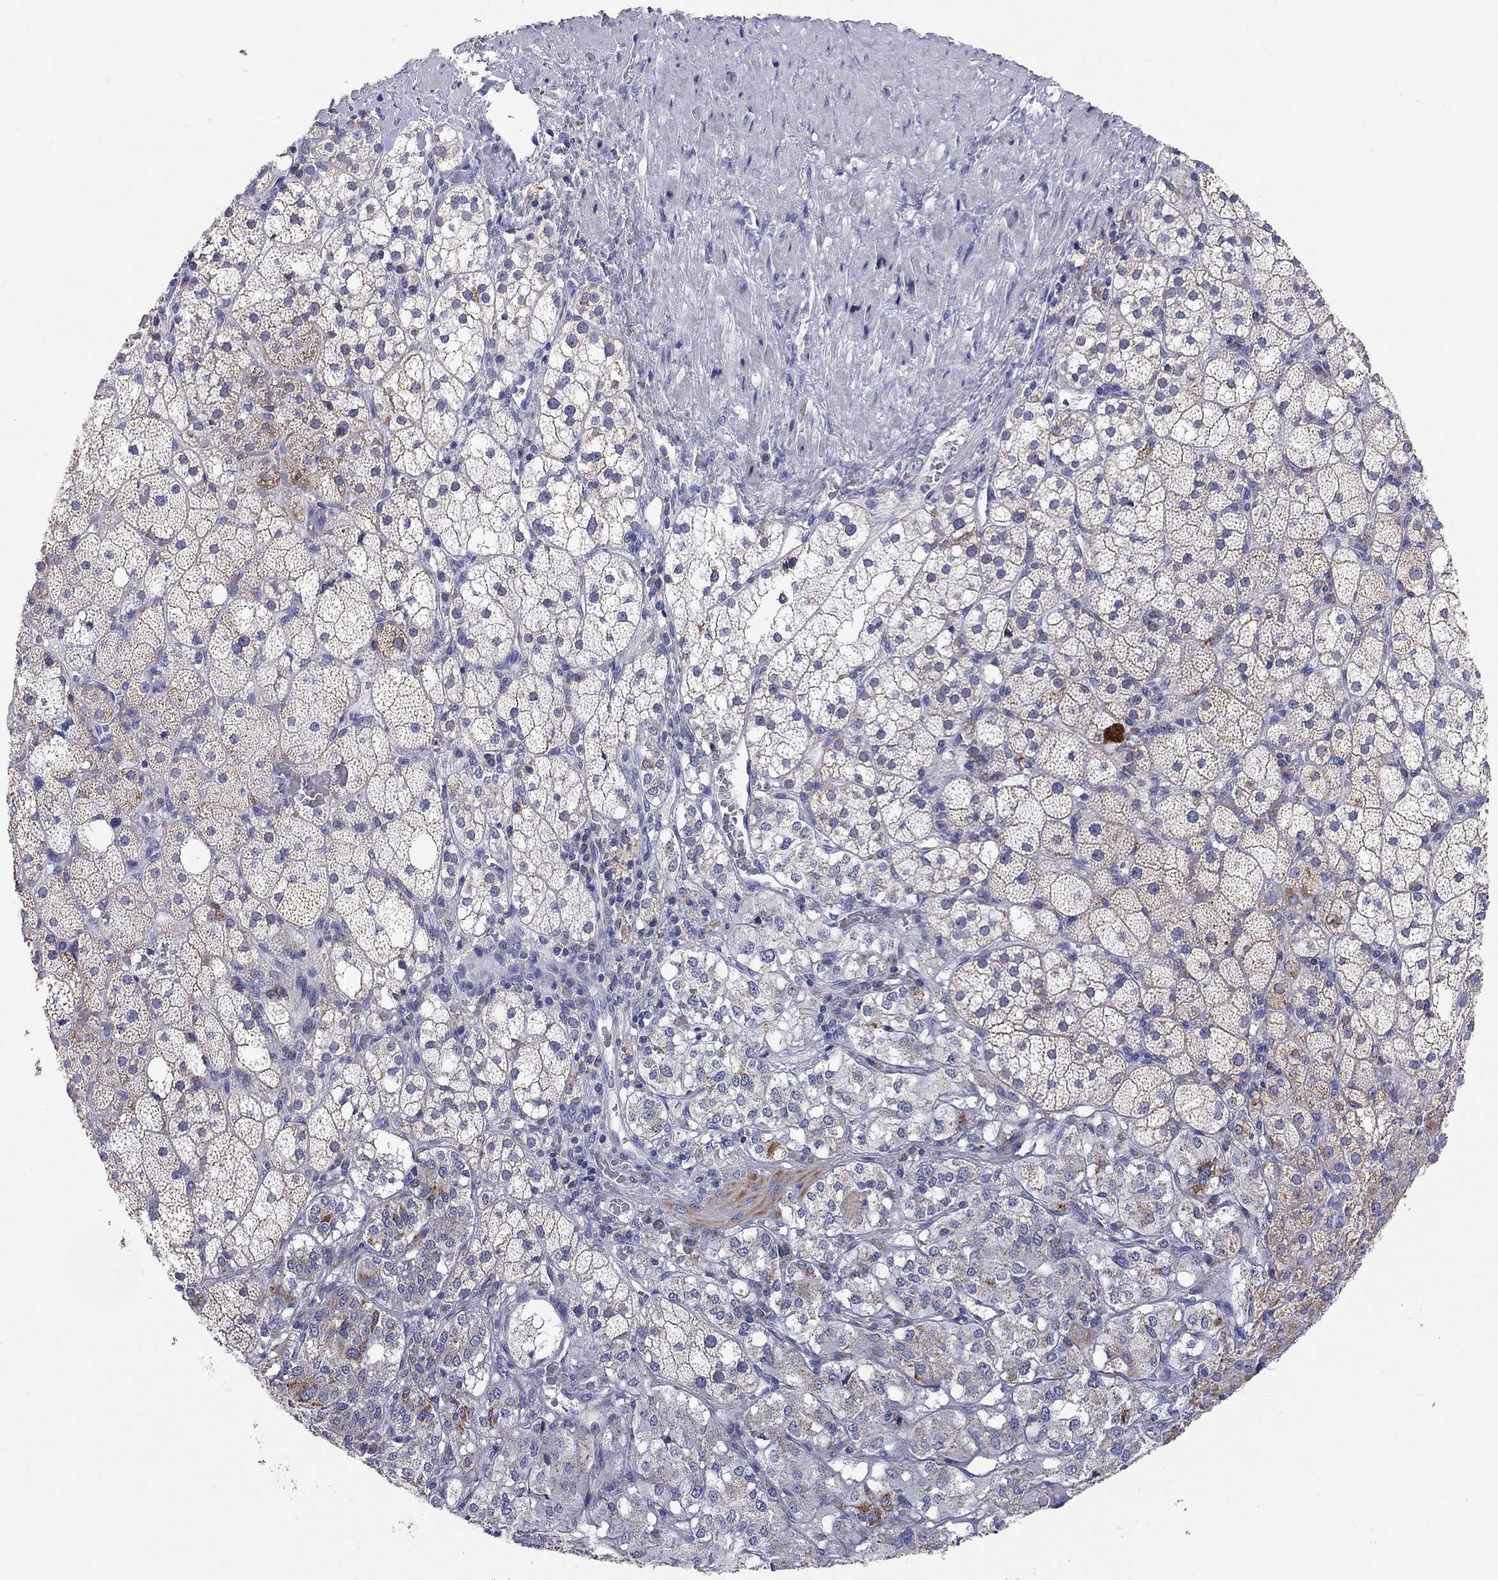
{"staining": {"intensity": "strong", "quantity": "<25%", "location": "cytoplasmic/membranous"}, "tissue": "adrenal gland", "cell_type": "Glandular cells", "image_type": "normal", "snomed": [{"axis": "morphology", "description": "Normal tissue, NOS"}, {"axis": "topography", "description": "Adrenal gland"}], "caption": "This histopathology image reveals IHC staining of benign human adrenal gland, with medium strong cytoplasmic/membranous positivity in about <25% of glandular cells.", "gene": "RCAN1", "patient": {"sex": "male", "age": 53}}